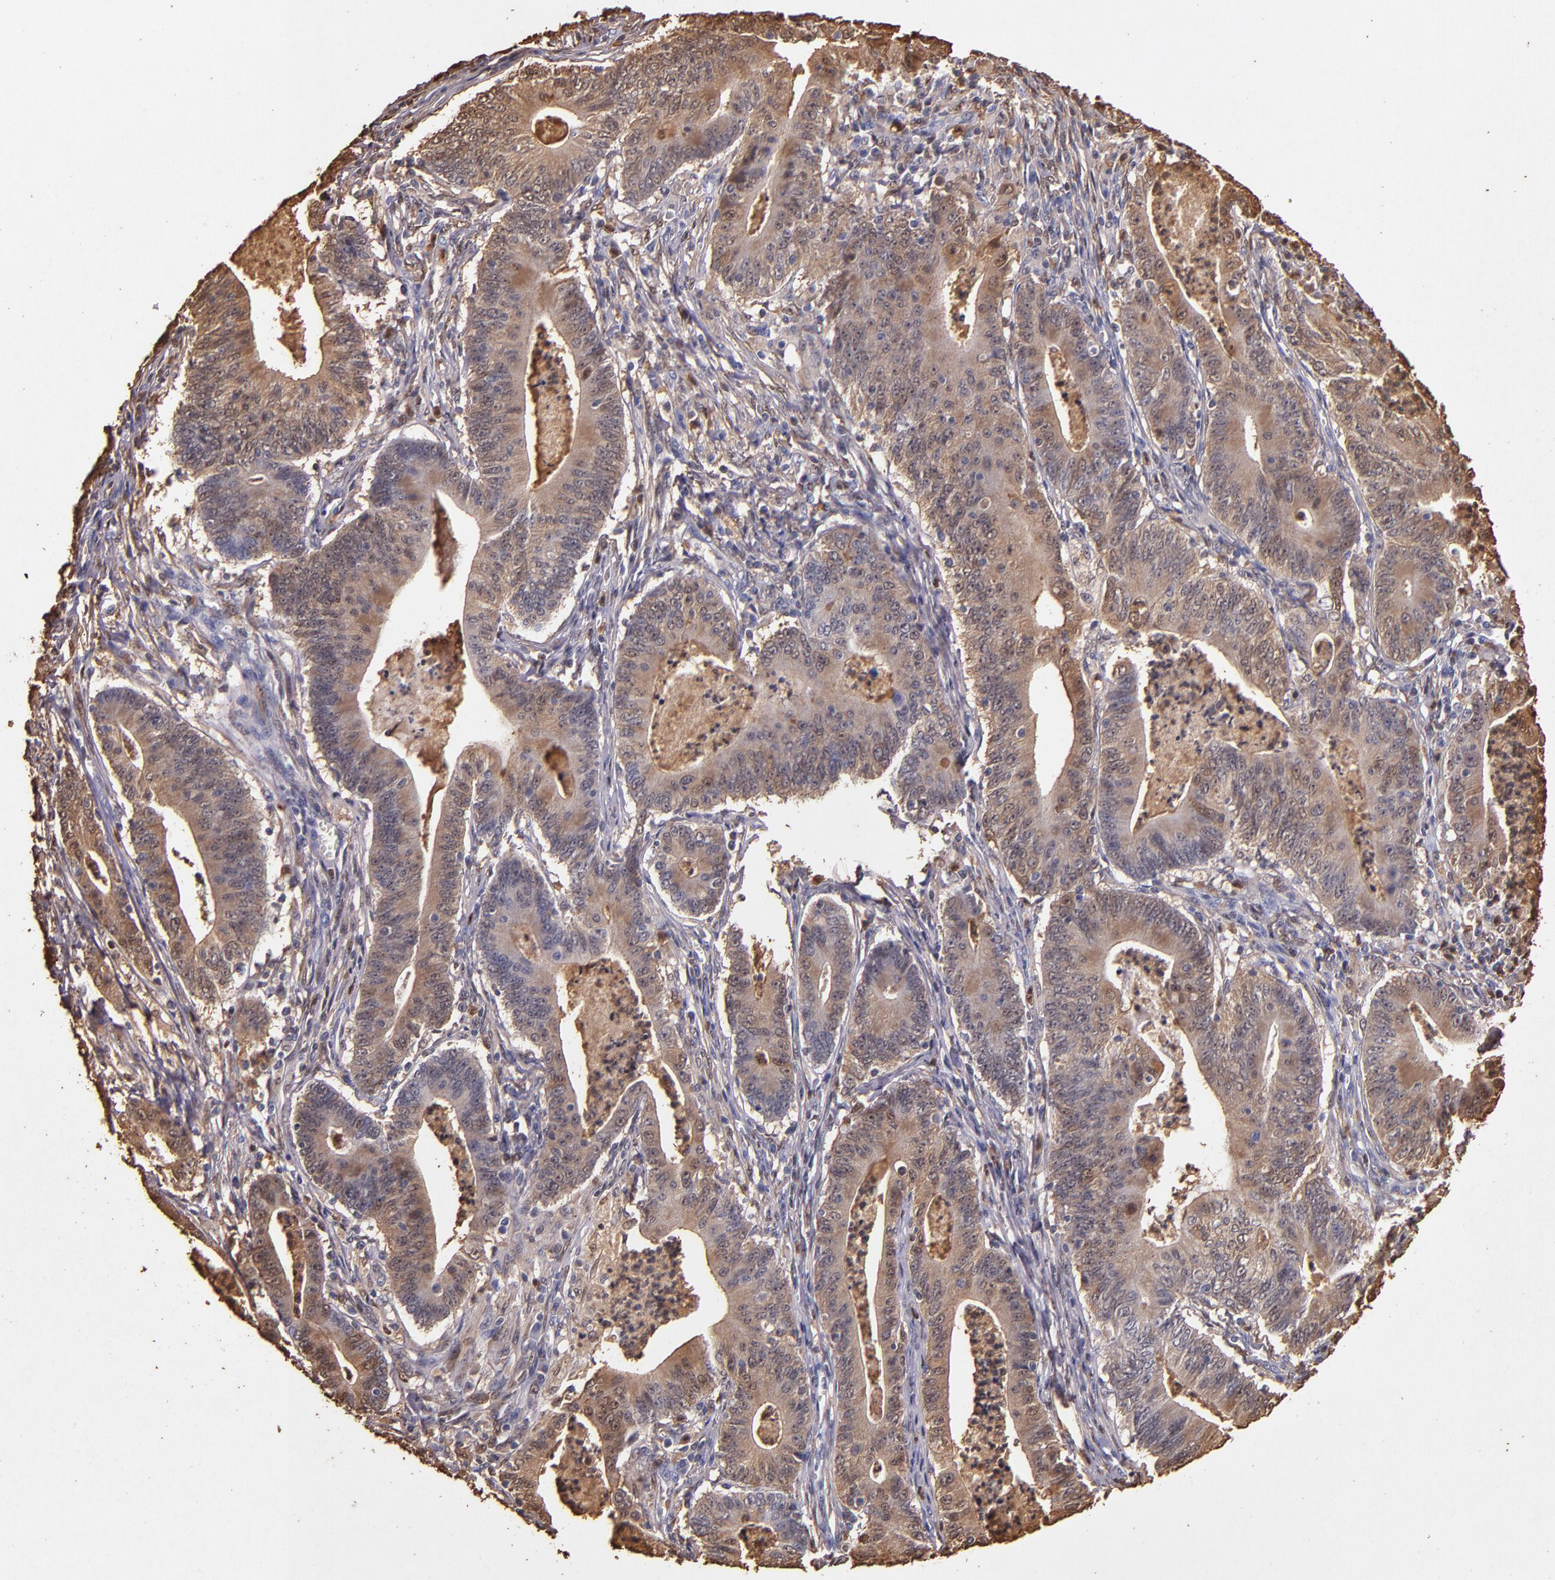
{"staining": {"intensity": "moderate", "quantity": ">75%", "location": "cytoplasmic/membranous"}, "tissue": "stomach cancer", "cell_type": "Tumor cells", "image_type": "cancer", "snomed": [{"axis": "morphology", "description": "Adenocarcinoma, NOS"}, {"axis": "topography", "description": "Stomach, lower"}], "caption": "Stomach cancer (adenocarcinoma) stained with a brown dye reveals moderate cytoplasmic/membranous positive expression in approximately >75% of tumor cells.", "gene": "S100A6", "patient": {"sex": "female", "age": 86}}